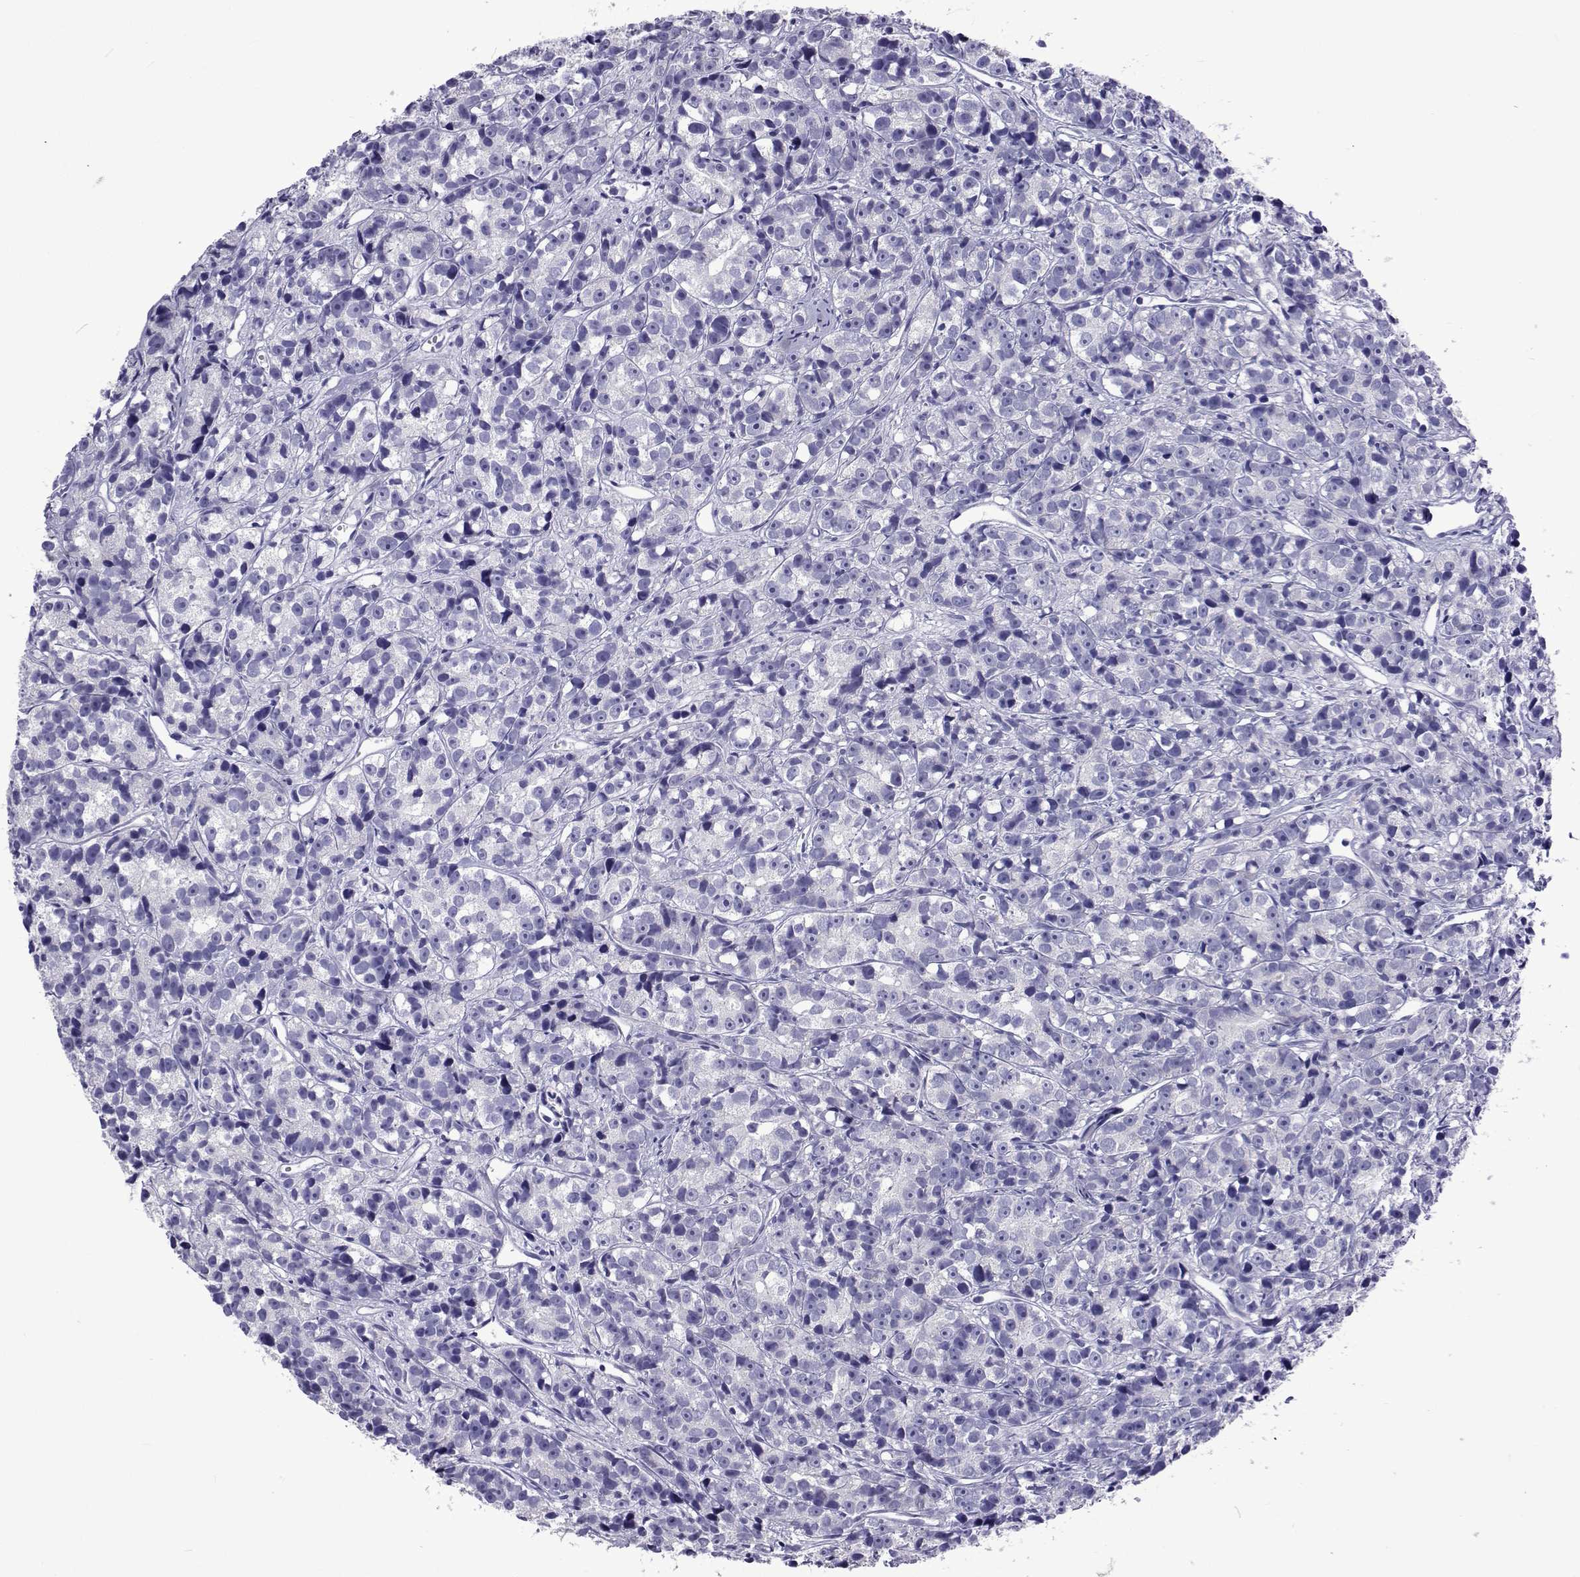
{"staining": {"intensity": "negative", "quantity": "none", "location": "none"}, "tissue": "prostate cancer", "cell_type": "Tumor cells", "image_type": "cancer", "snomed": [{"axis": "morphology", "description": "Adenocarcinoma, High grade"}, {"axis": "topography", "description": "Prostate"}], "caption": "An immunohistochemistry histopathology image of prostate cancer (high-grade adenocarcinoma) is shown. There is no staining in tumor cells of prostate cancer (high-grade adenocarcinoma).", "gene": "UMODL1", "patient": {"sex": "male", "age": 77}}